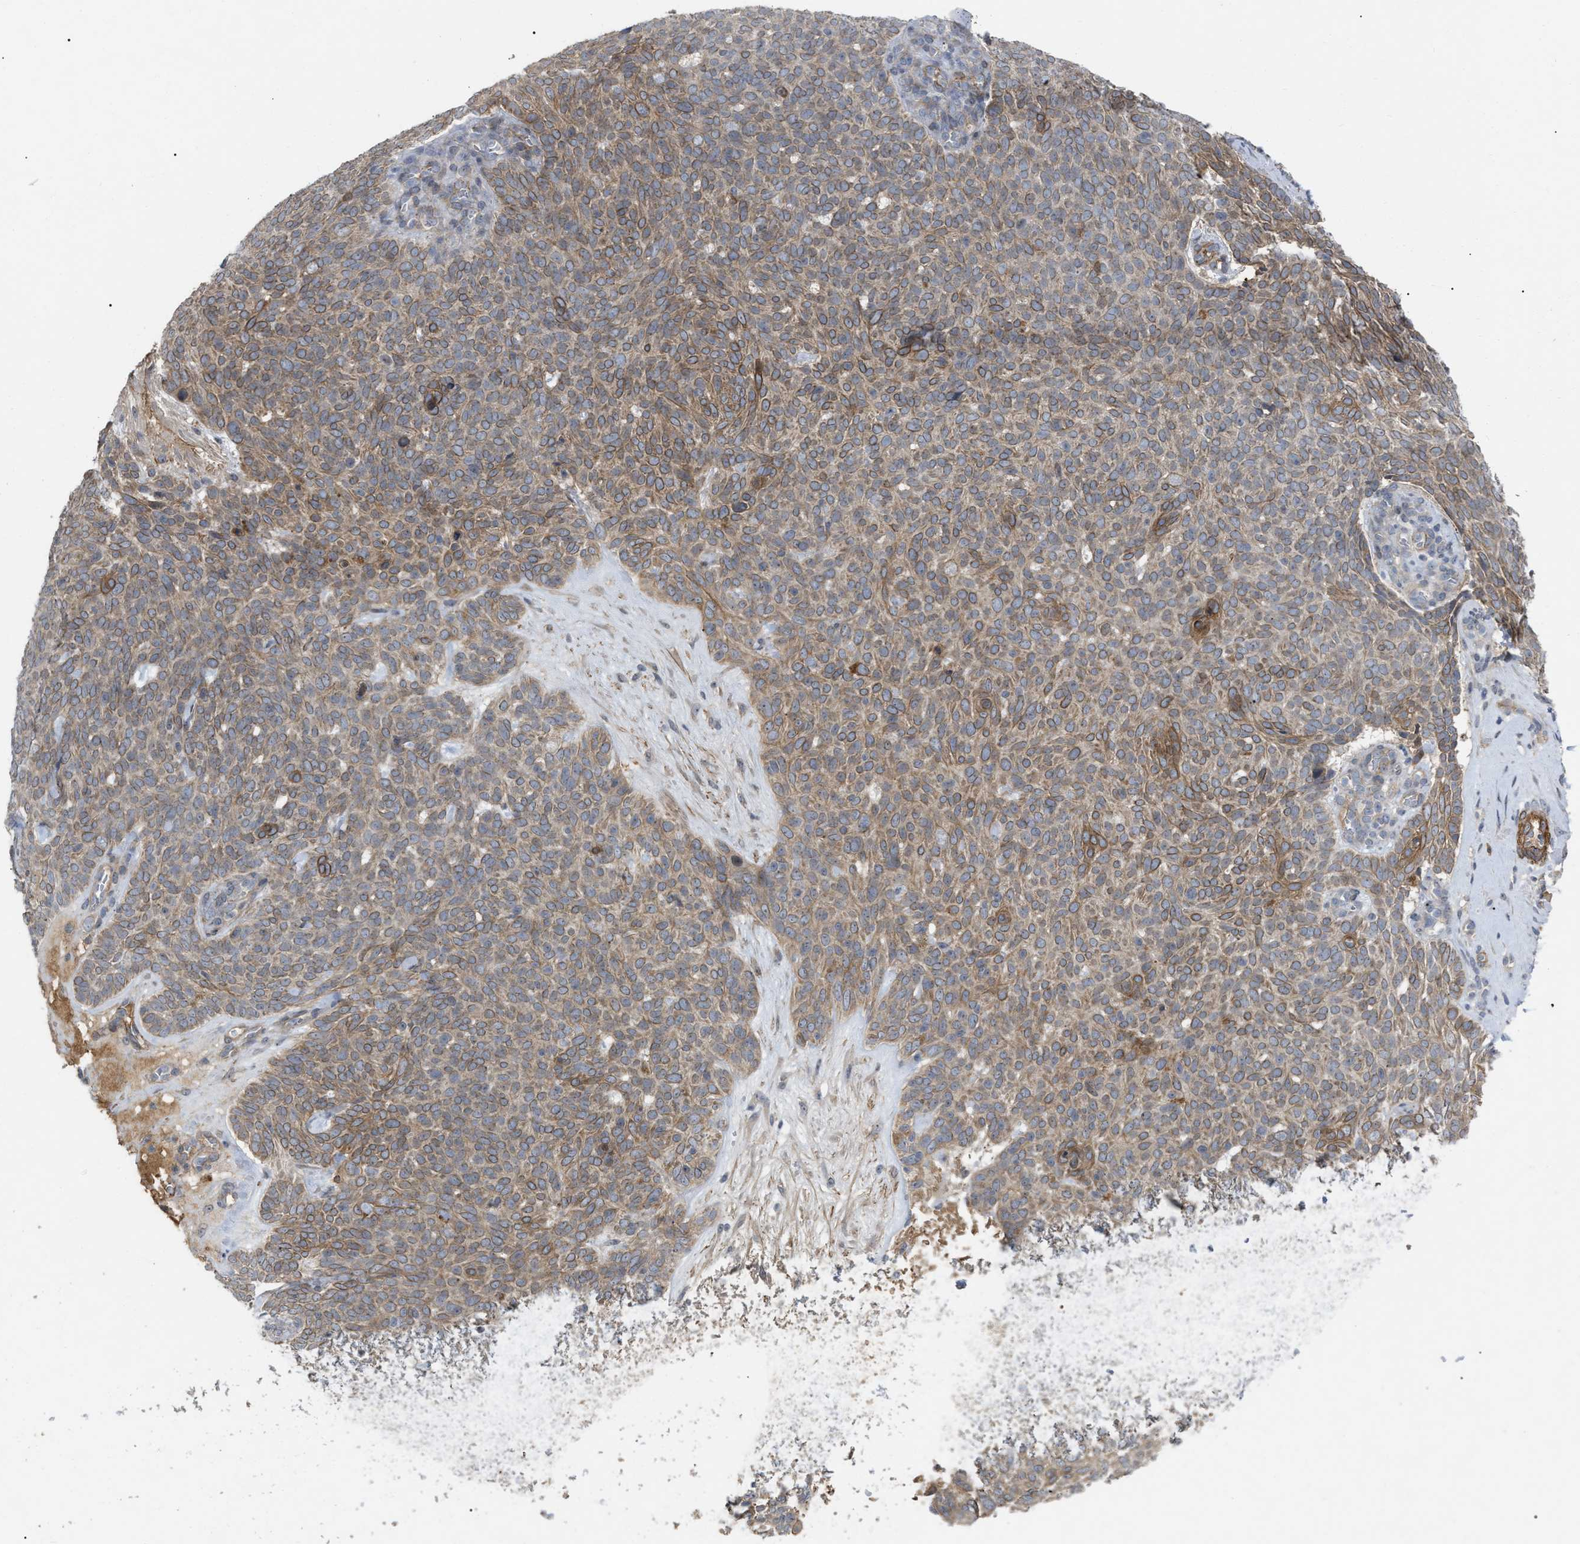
{"staining": {"intensity": "weak", "quantity": ">75%", "location": "cytoplasmic/membranous"}, "tissue": "skin cancer", "cell_type": "Tumor cells", "image_type": "cancer", "snomed": [{"axis": "morphology", "description": "Basal cell carcinoma"}, {"axis": "topography", "description": "Skin"}], "caption": "Skin cancer stained for a protein displays weak cytoplasmic/membranous positivity in tumor cells.", "gene": "ST6GALNAC6", "patient": {"sex": "male", "age": 61}}